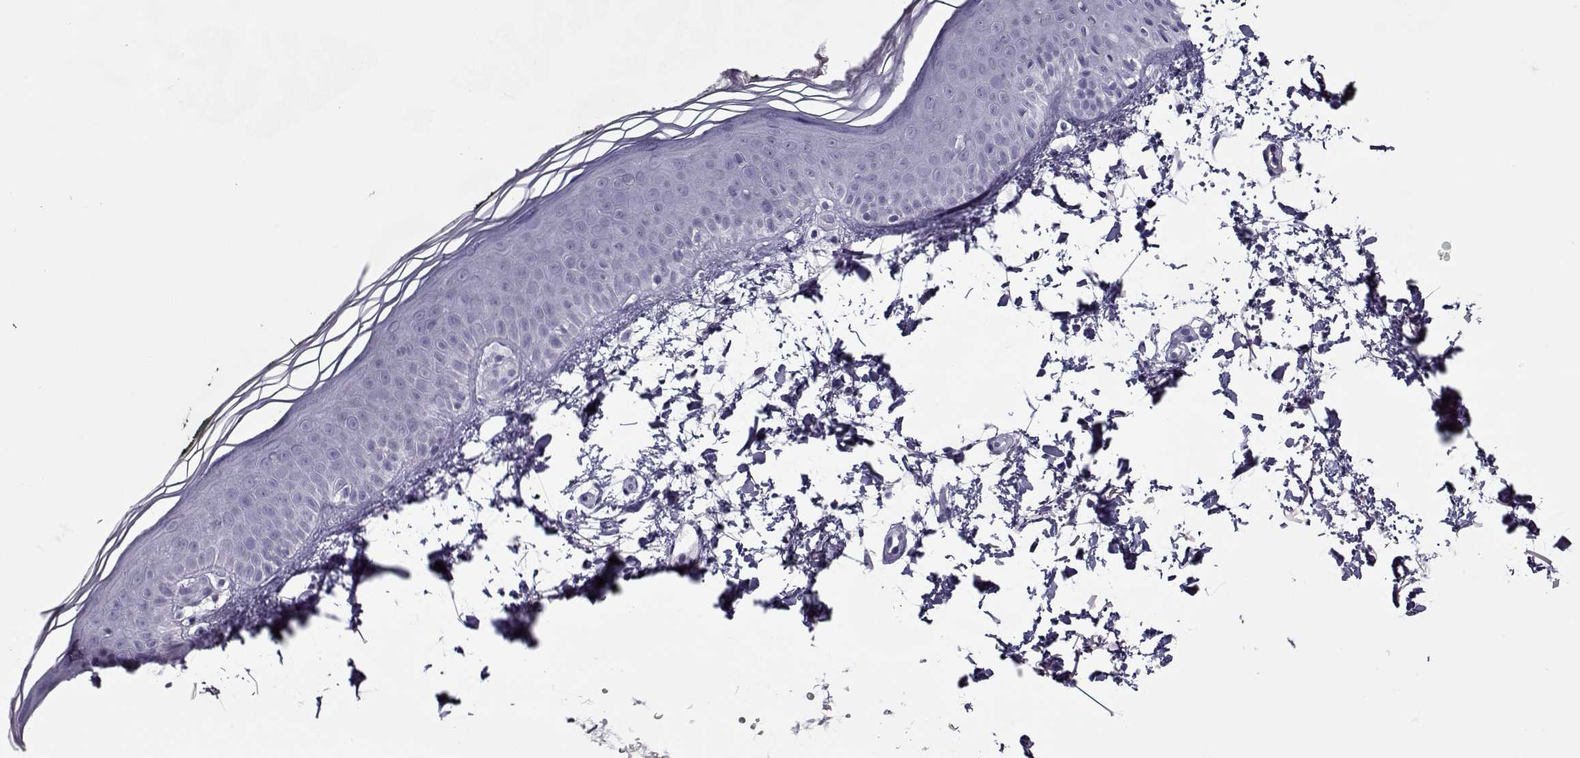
{"staining": {"intensity": "negative", "quantity": "none", "location": "none"}, "tissue": "skin", "cell_type": "Fibroblasts", "image_type": "normal", "snomed": [{"axis": "morphology", "description": "Normal tissue, NOS"}, {"axis": "topography", "description": "Skin"}], "caption": "Micrograph shows no significant protein positivity in fibroblasts of unremarkable skin.", "gene": "PP2D1", "patient": {"sex": "female", "age": 62}}